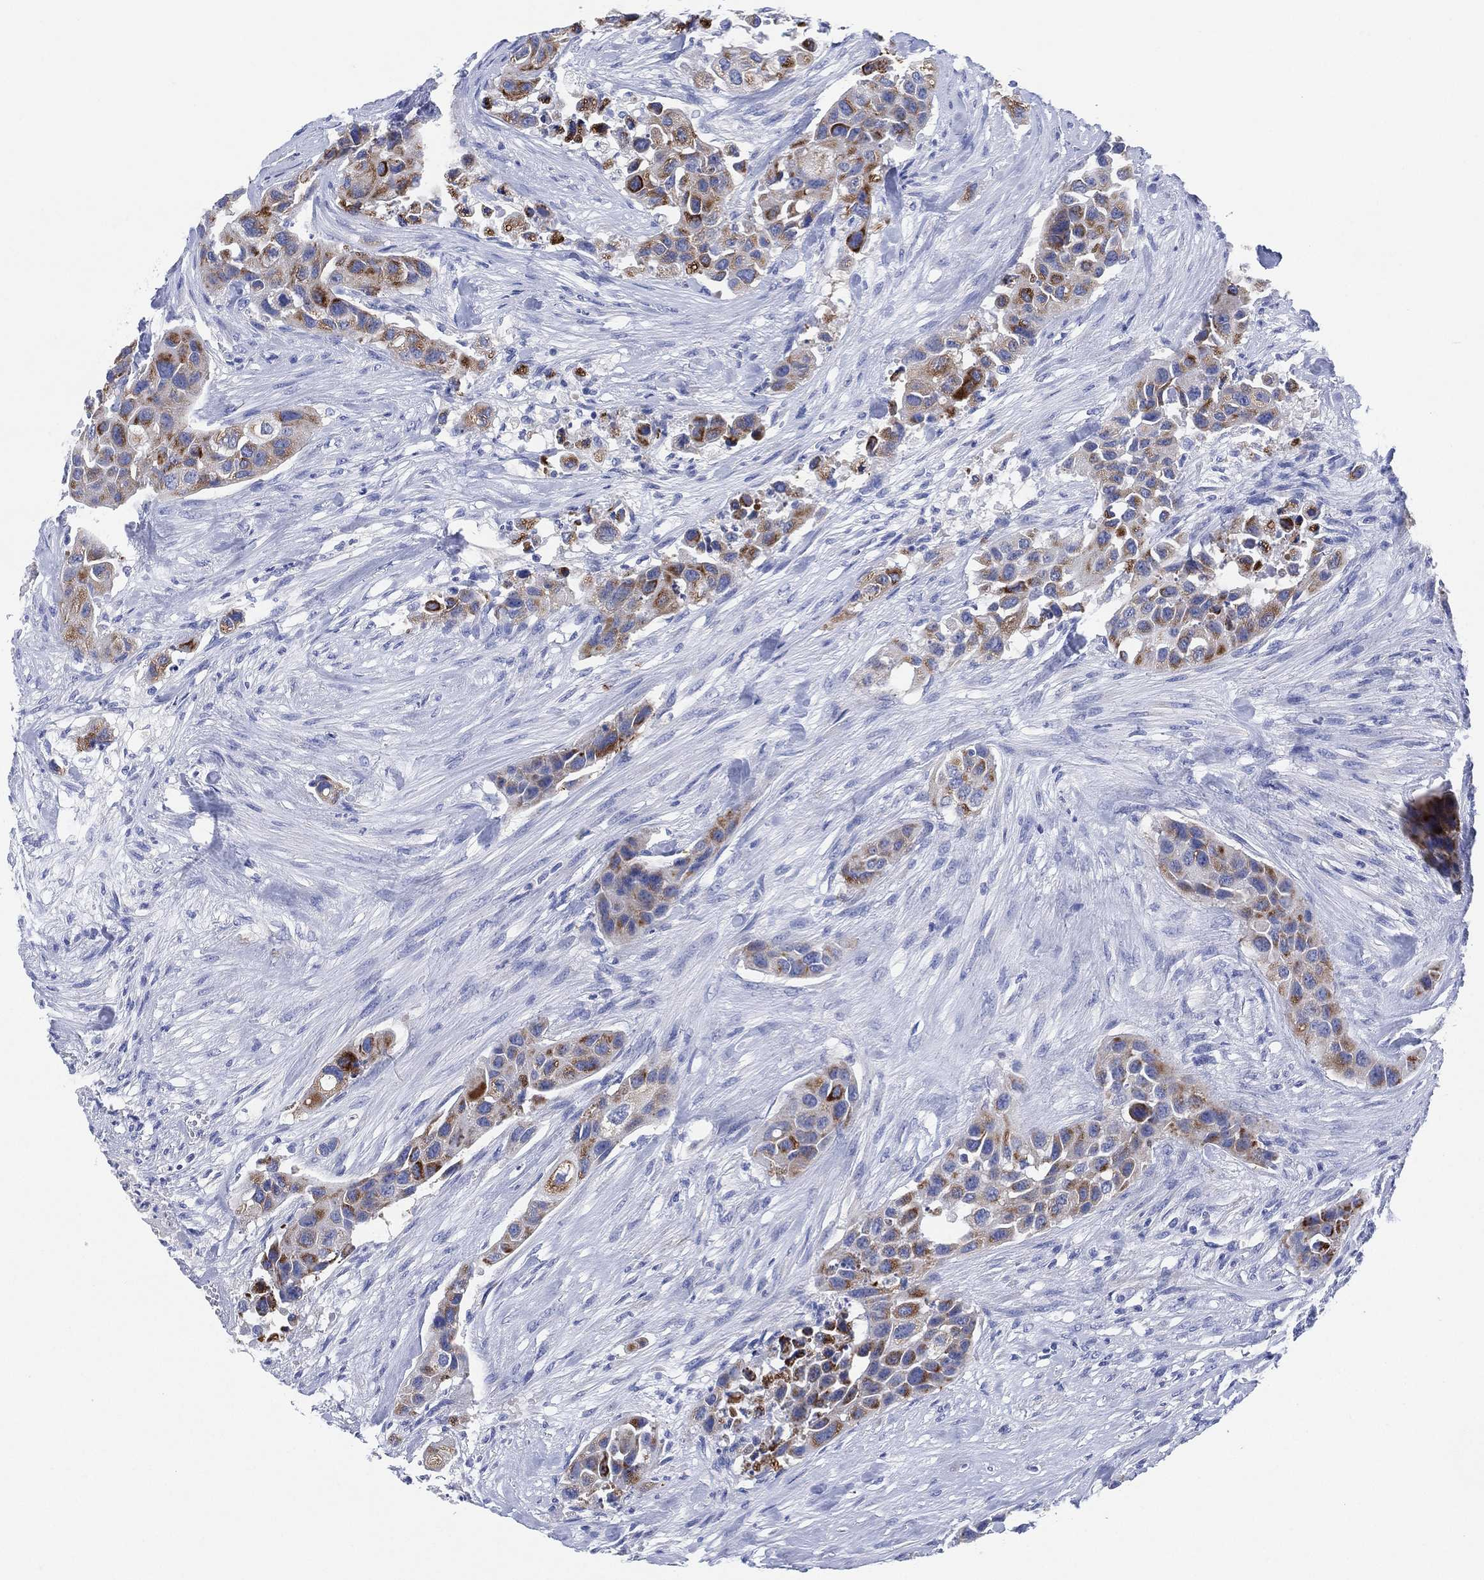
{"staining": {"intensity": "moderate", "quantity": "25%-75%", "location": "cytoplasmic/membranous"}, "tissue": "urothelial cancer", "cell_type": "Tumor cells", "image_type": "cancer", "snomed": [{"axis": "morphology", "description": "Urothelial carcinoma, High grade"}, {"axis": "topography", "description": "Urinary bladder"}], "caption": "The micrograph exhibits staining of urothelial cancer, revealing moderate cytoplasmic/membranous protein expression (brown color) within tumor cells.", "gene": "SLC9C2", "patient": {"sex": "female", "age": 73}}